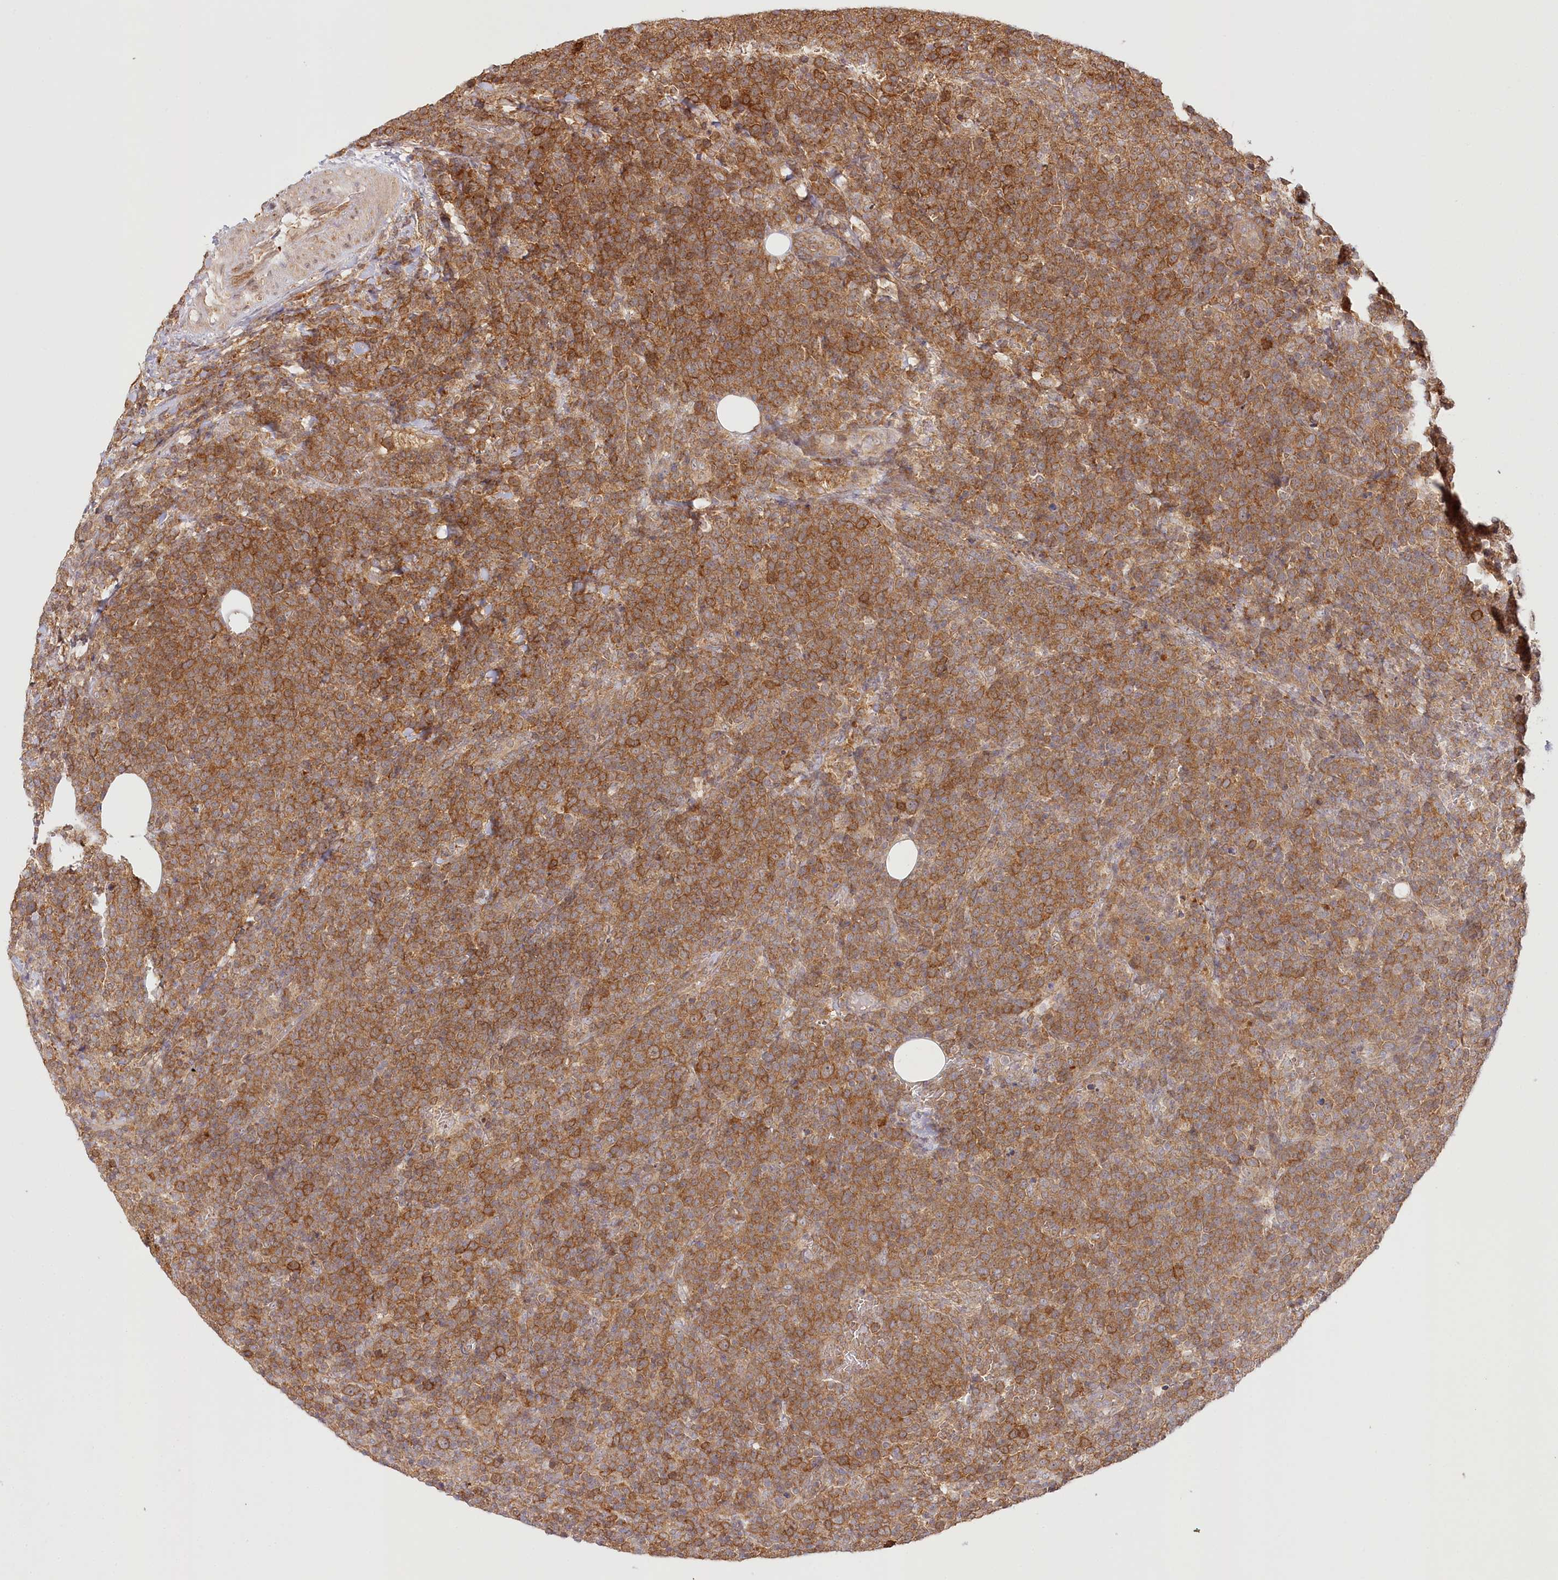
{"staining": {"intensity": "moderate", "quantity": ">75%", "location": "cytoplasmic/membranous"}, "tissue": "lymphoma", "cell_type": "Tumor cells", "image_type": "cancer", "snomed": [{"axis": "morphology", "description": "Malignant lymphoma, non-Hodgkin's type, High grade"}, {"axis": "topography", "description": "Lymph node"}], "caption": "The micrograph reveals immunohistochemical staining of malignant lymphoma, non-Hodgkin's type (high-grade). There is moderate cytoplasmic/membranous staining is present in about >75% of tumor cells.", "gene": "INPP4B", "patient": {"sex": "male", "age": 61}}